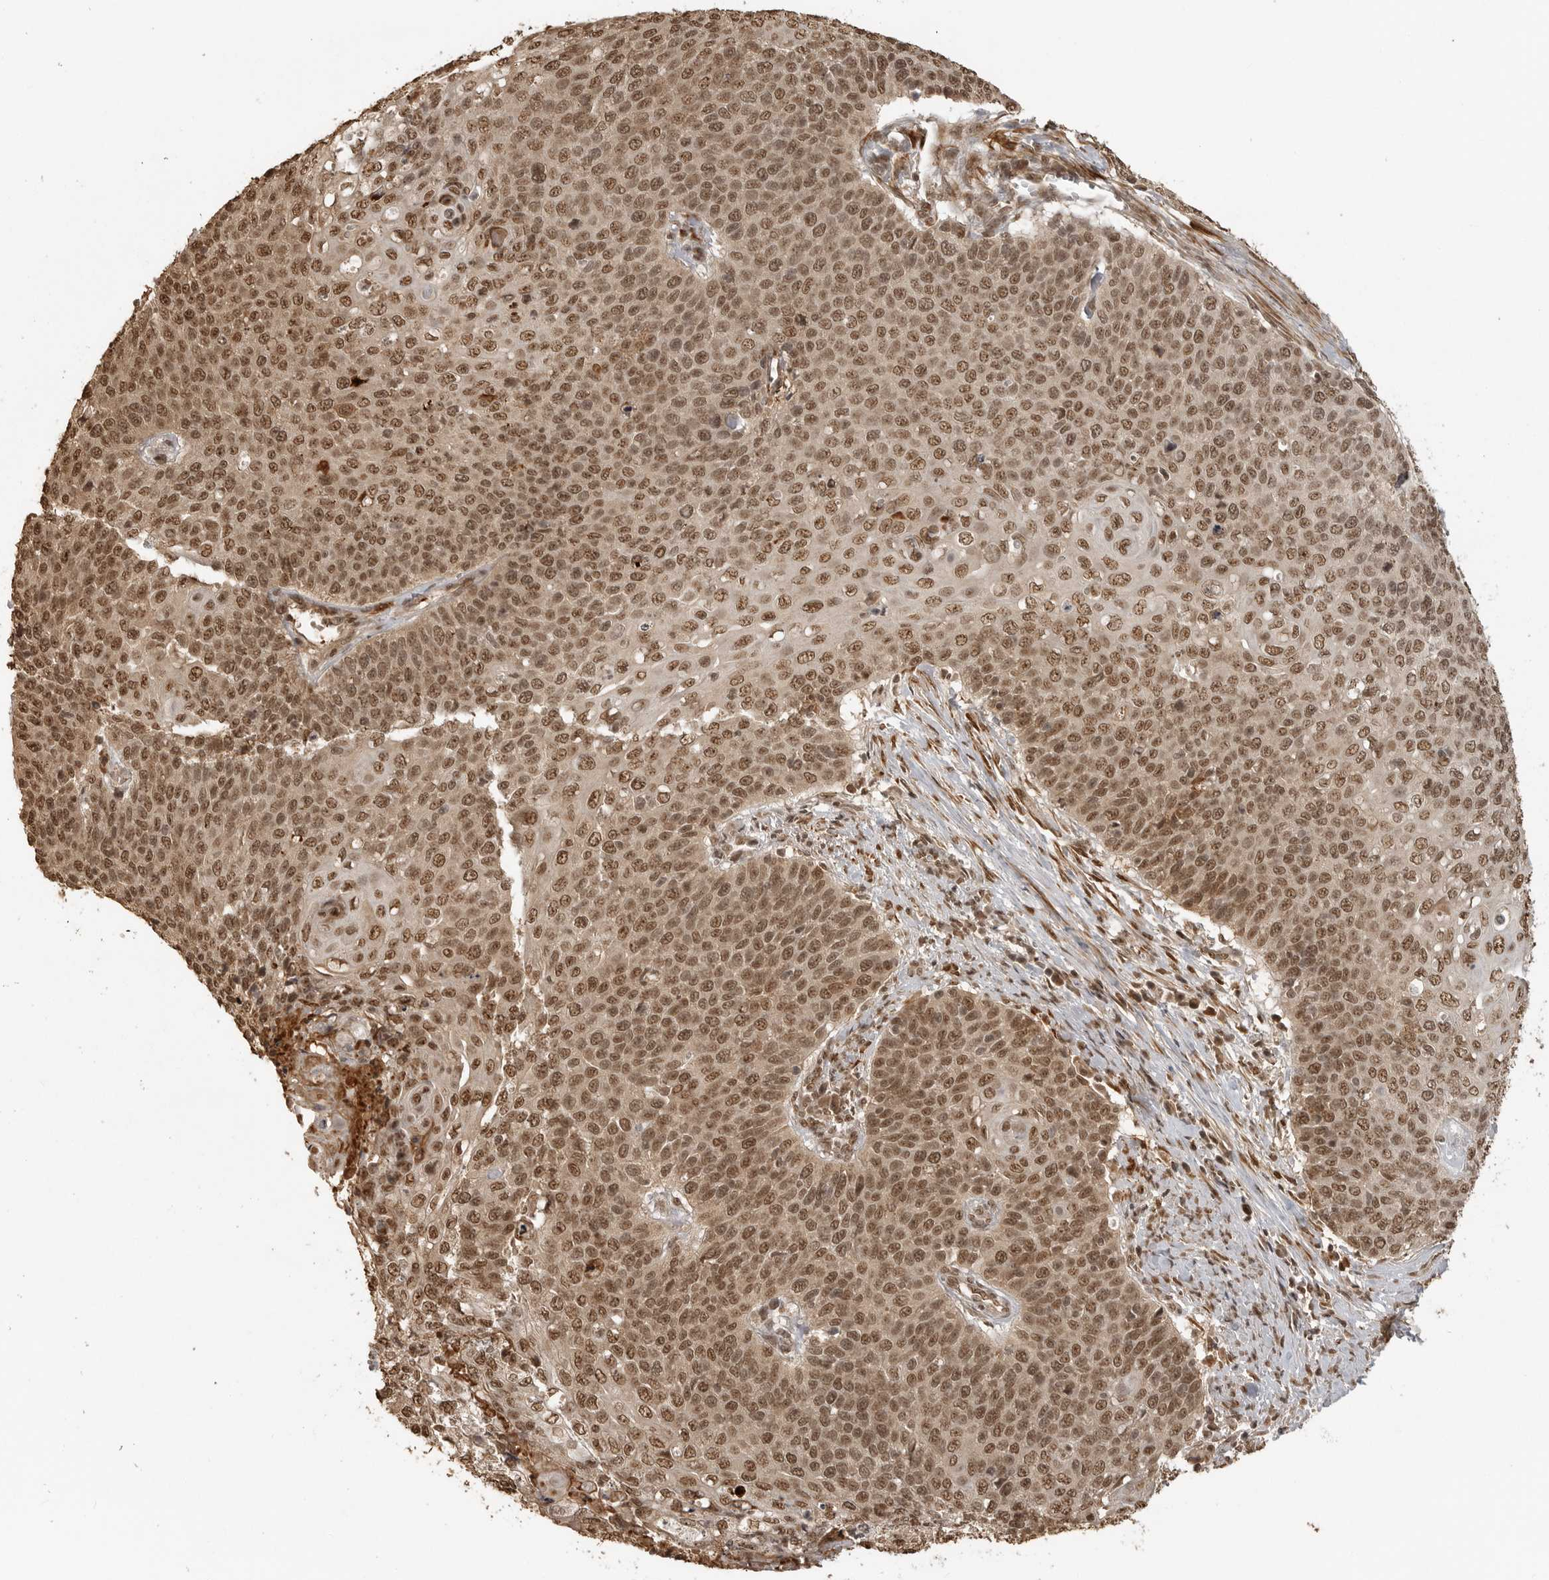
{"staining": {"intensity": "moderate", "quantity": ">75%", "location": "nuclear"}, "tissue": "cervical cancer", "cell_type": "Tumor cells", "image_type": "cancer", "snomed": [{"axis": "morphology", "description": "Squamous cell carcinoma, NOS"}, {"axis": "topography", "description": "Cervix"}], "caption": "Moderate nuclear expression is seen in about >75% of tumor cells in cervical squamous cell carcinoma. Using DAB (brown) and hematoxylin (blue) stains, captured at high magnification using brightfield microscopy.", "gene": "CLOCK", "patient": {"sex": "female", "age": 39}}